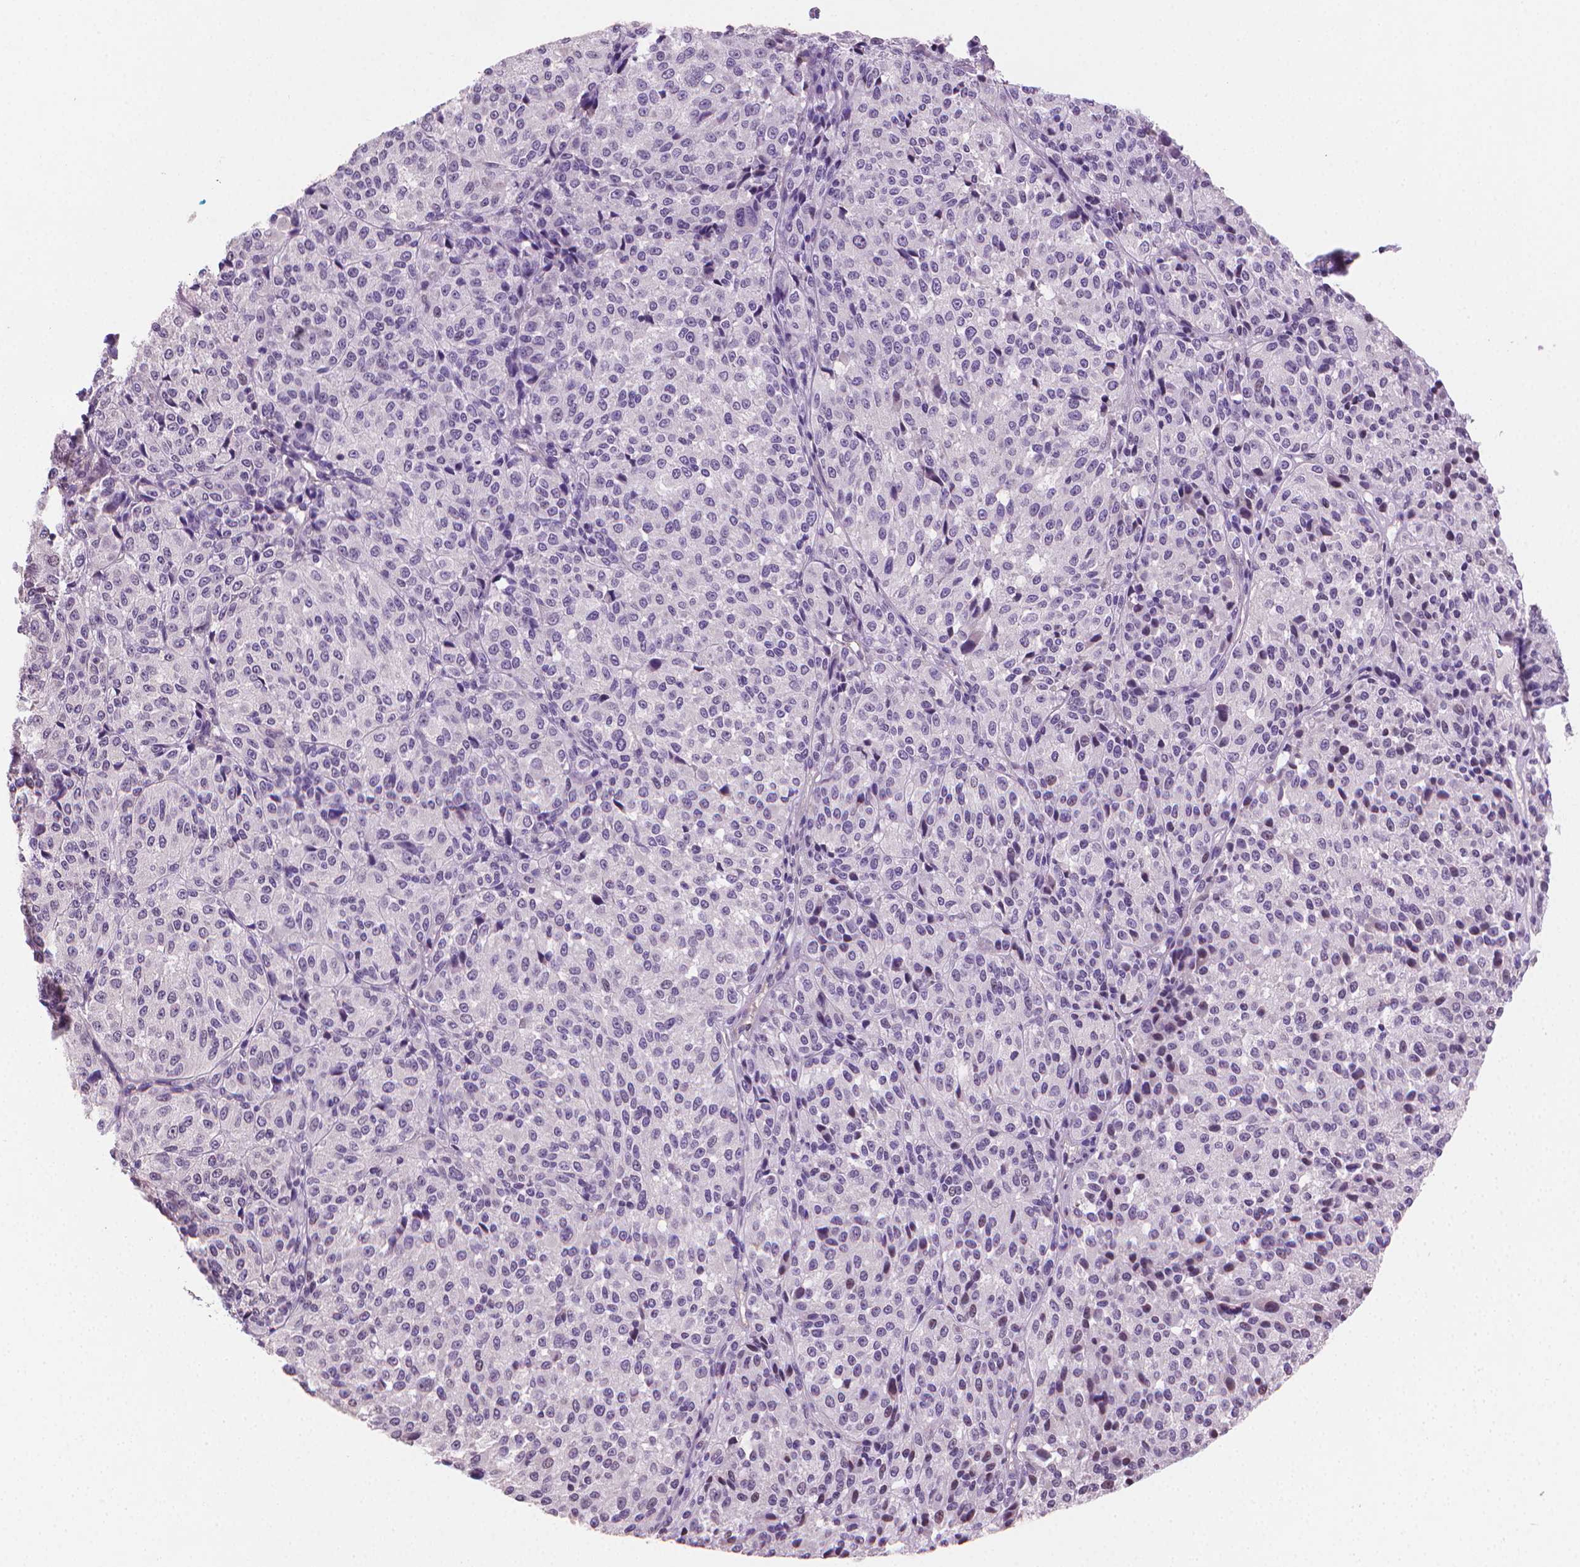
{"staining": {"intensity": "negative", "quantity": "none", "location": "none"}, "tissue": "melanoma", "cell_type": "Tumor cells", "image_type": "cancer", "snomed": [{"axis": "morphology", "description": "Malignant melanoma, Metastatic site"}, {"axis": "topography", "description": "Brain"}], "caption": "IHC of human melanoma demonstrates no expression in tumor cells.", "gene": "CLXN", "patient": {"sex": "female", "age": 56}}